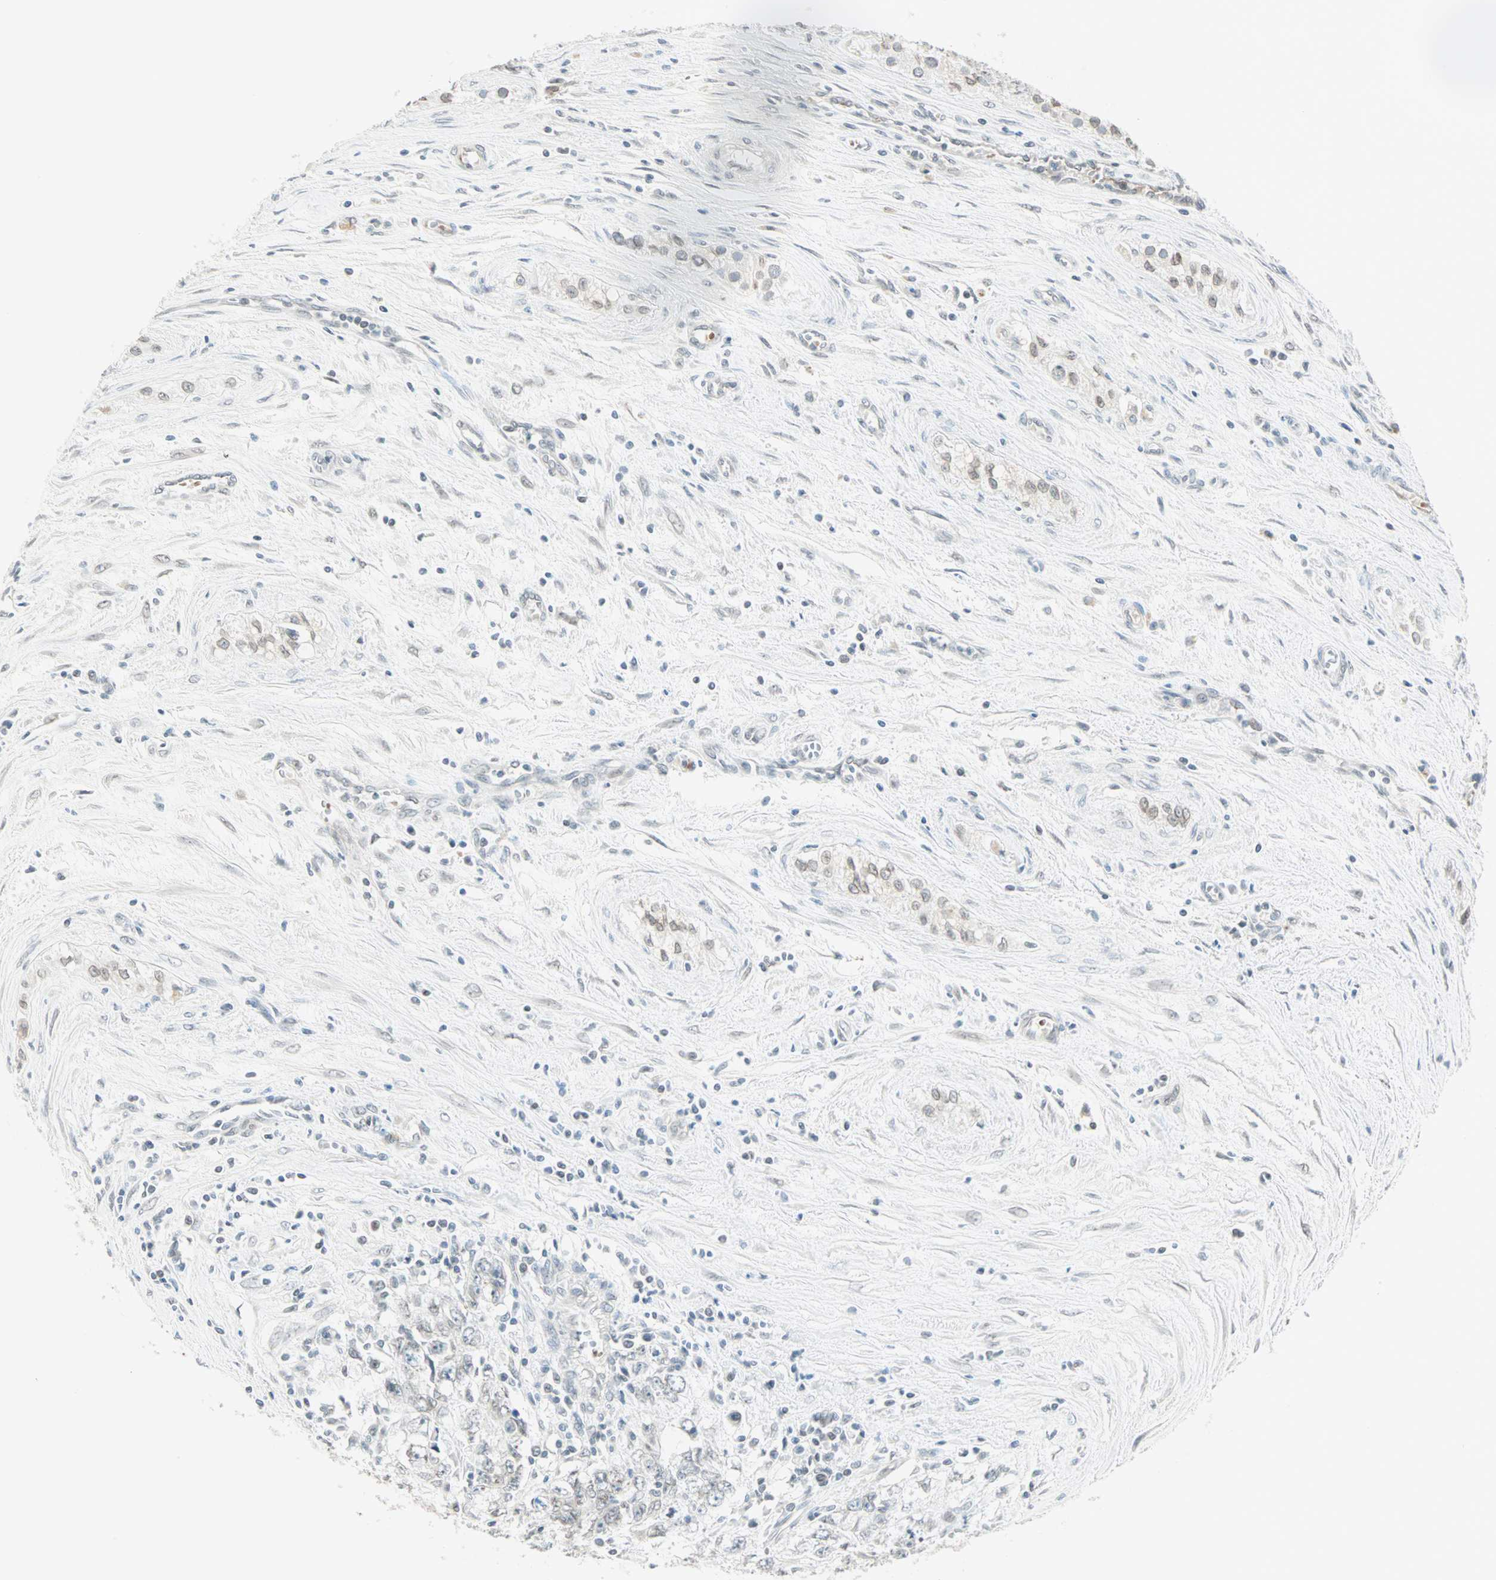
{"staining": {"intensity": "negative", "quantity": "none", "location": "none"}, "tissue": "testis cancer", "cell_type": "Tumor cells", "image_type": "cancer", "snomed": [{"axis": "morphology", "description": "Carcinoma, Embryonal, NOS"}, {"axis": "topography", "description": "Testis"}], "caption": "Immunohistochemistry image of human embryonal carcinoma (testis) stained for a protein (brown), which reveals no staining in tumor cells.", "gene": "BCAN", "patient": {"sex": "male", "age": 28}}